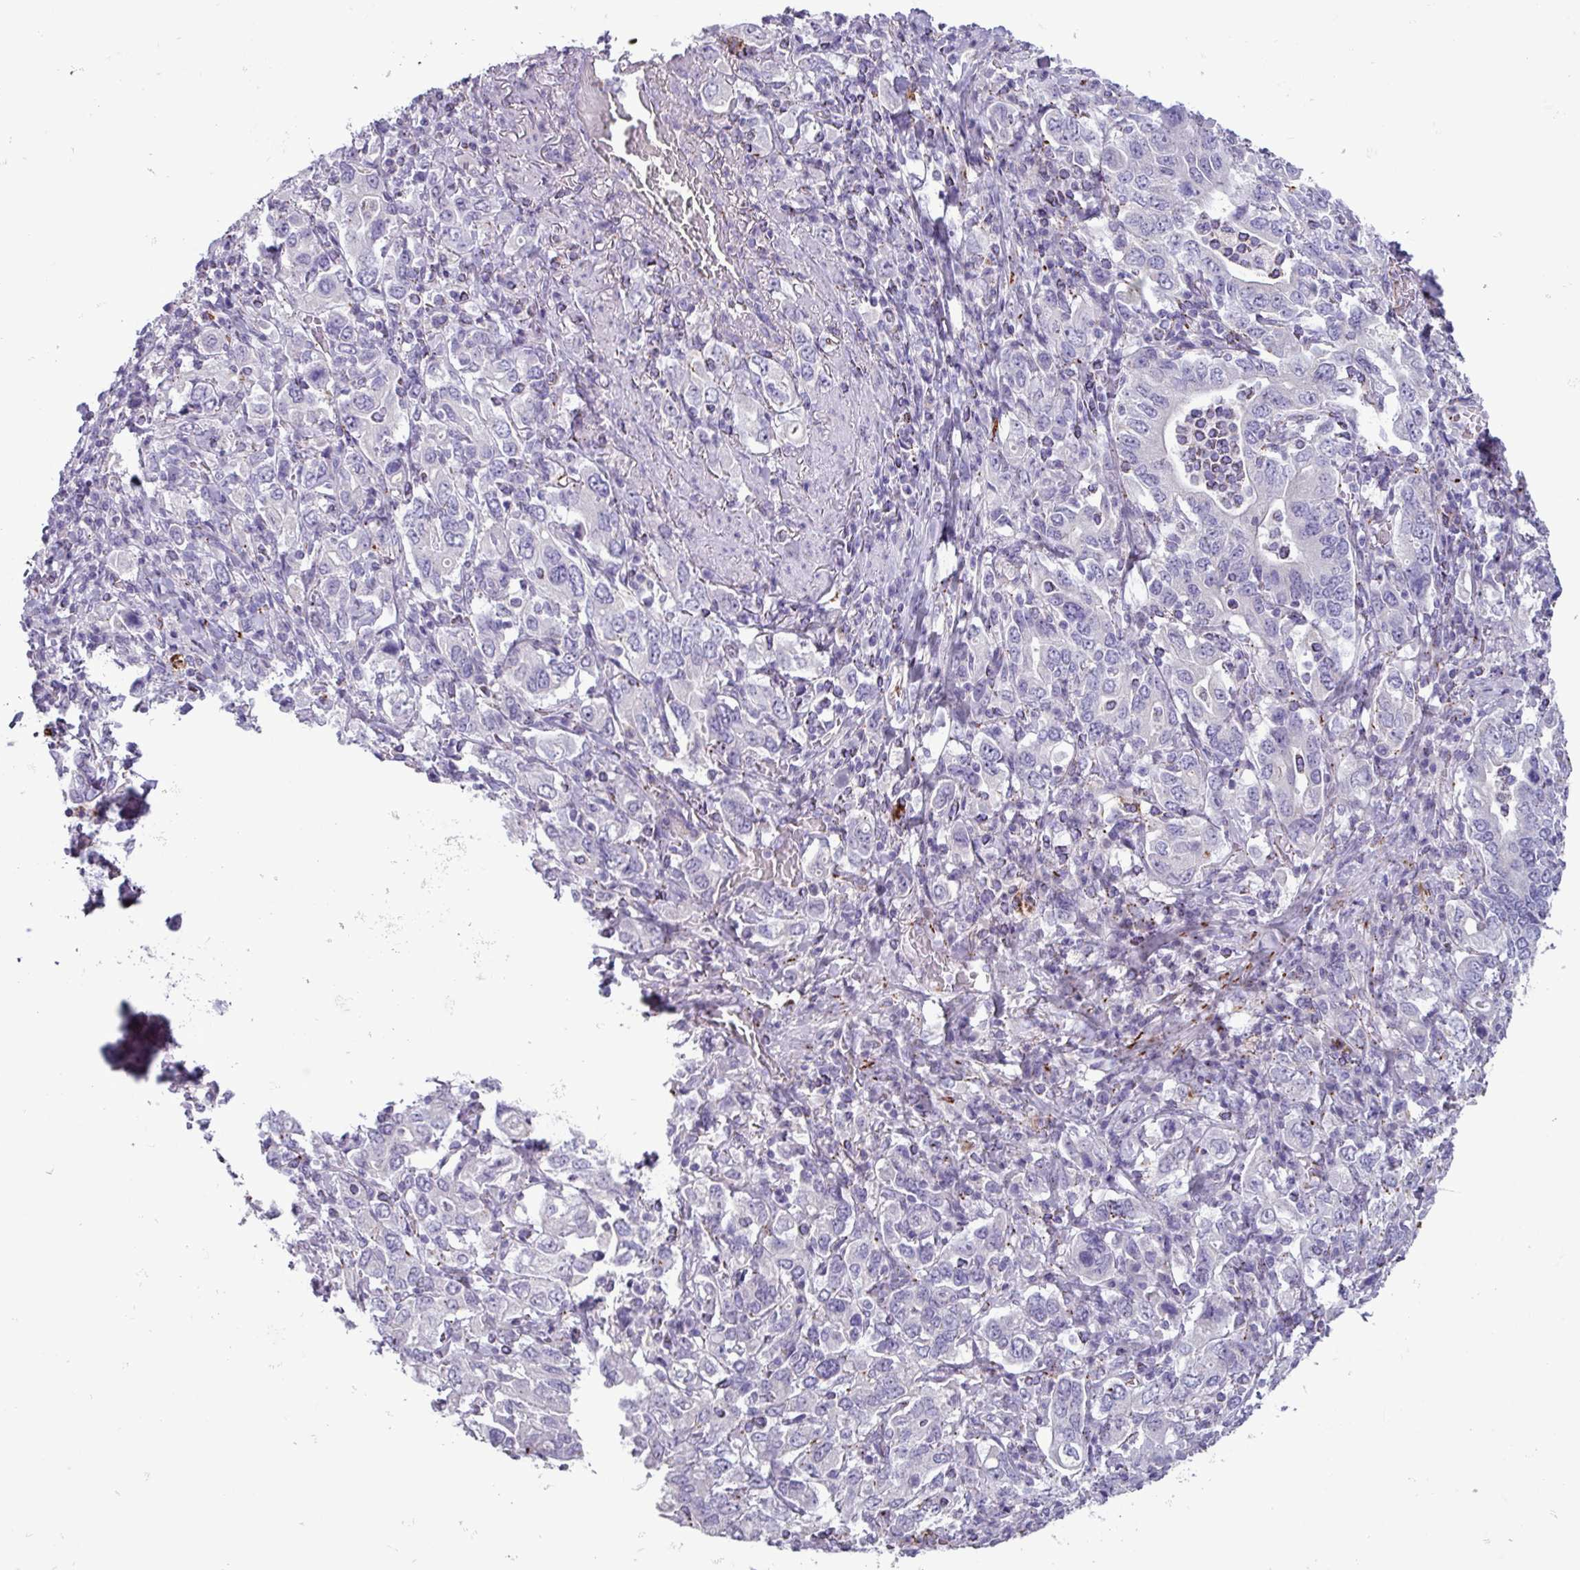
{"staining": {"intensity": "negative", "quantity": "none", "location": "none"}, "tissue": "stomach cancer", "cell_type": "Tumor cells", "image_type": "cancer", "snomed": [{"axis": "morphology", "description": "Adenocarcinoma, NOS"}, {"axis": "topography", "description": "Stomach, upper"}, {"axis": "topography", "description": "Stomach"}], "caption": "Immunohistochemistry (IHC) micrograph of stomach adenocarcinoma stained for a protein (brown), which reveals no staining in tumor cells.", "gene": "PLIN2", "patient": {"sex": "male", "age": 62}}